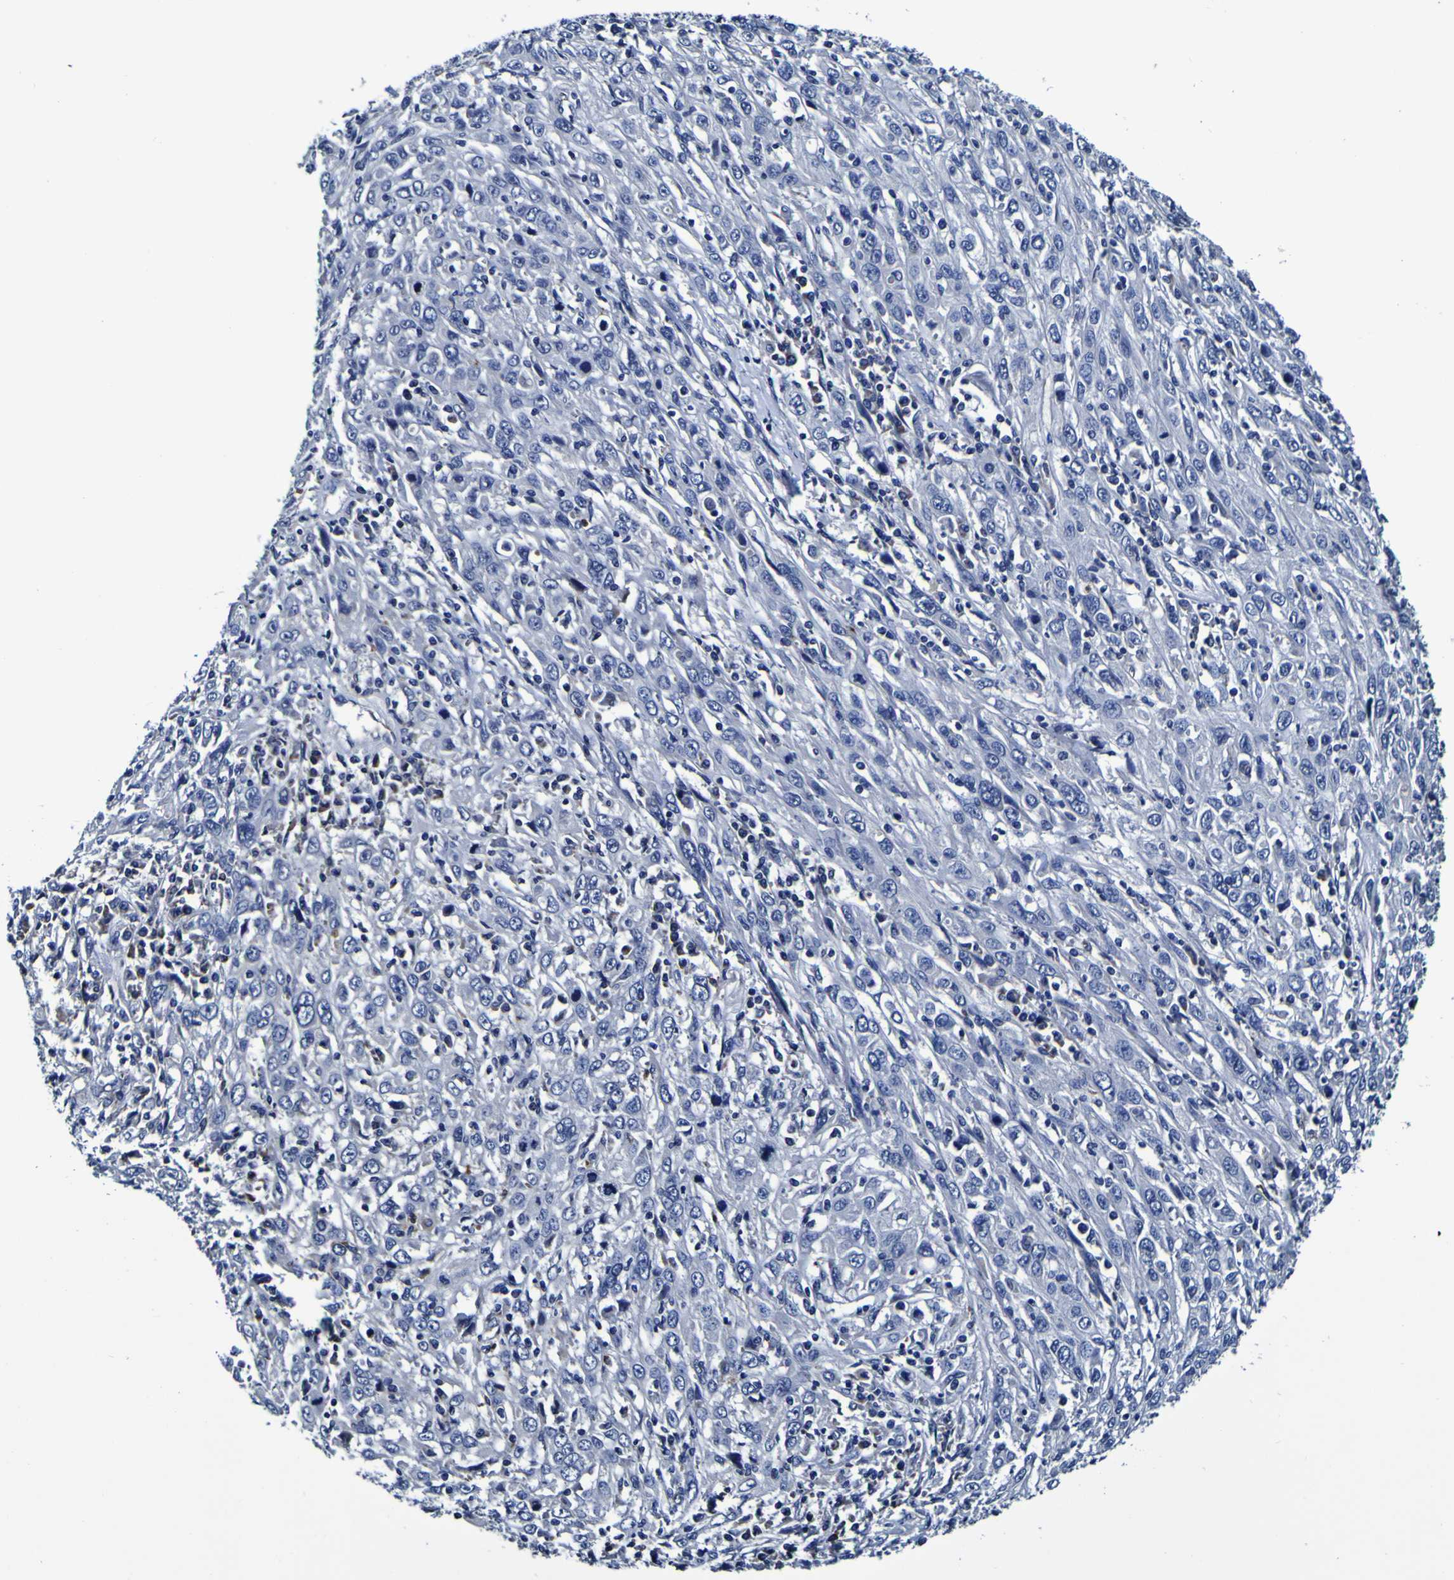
{"staining": {"intensity": "negative", "quantity": "none", "location": "none"}, "tissue": "cervical cancer", "cell_type": "Tumor cells", "image_type": "cancer", "snomed": [{"axis": "morphology", "description": "Squamous cell carcinoma, NOS"}, {"axis": "topography", "description": "Cervix"}], "caption": "The image exhibits no staining of tumor cells in cervical cancer.", "gene": "PANK4", "patient": {"sex": "female", "age": 46}}